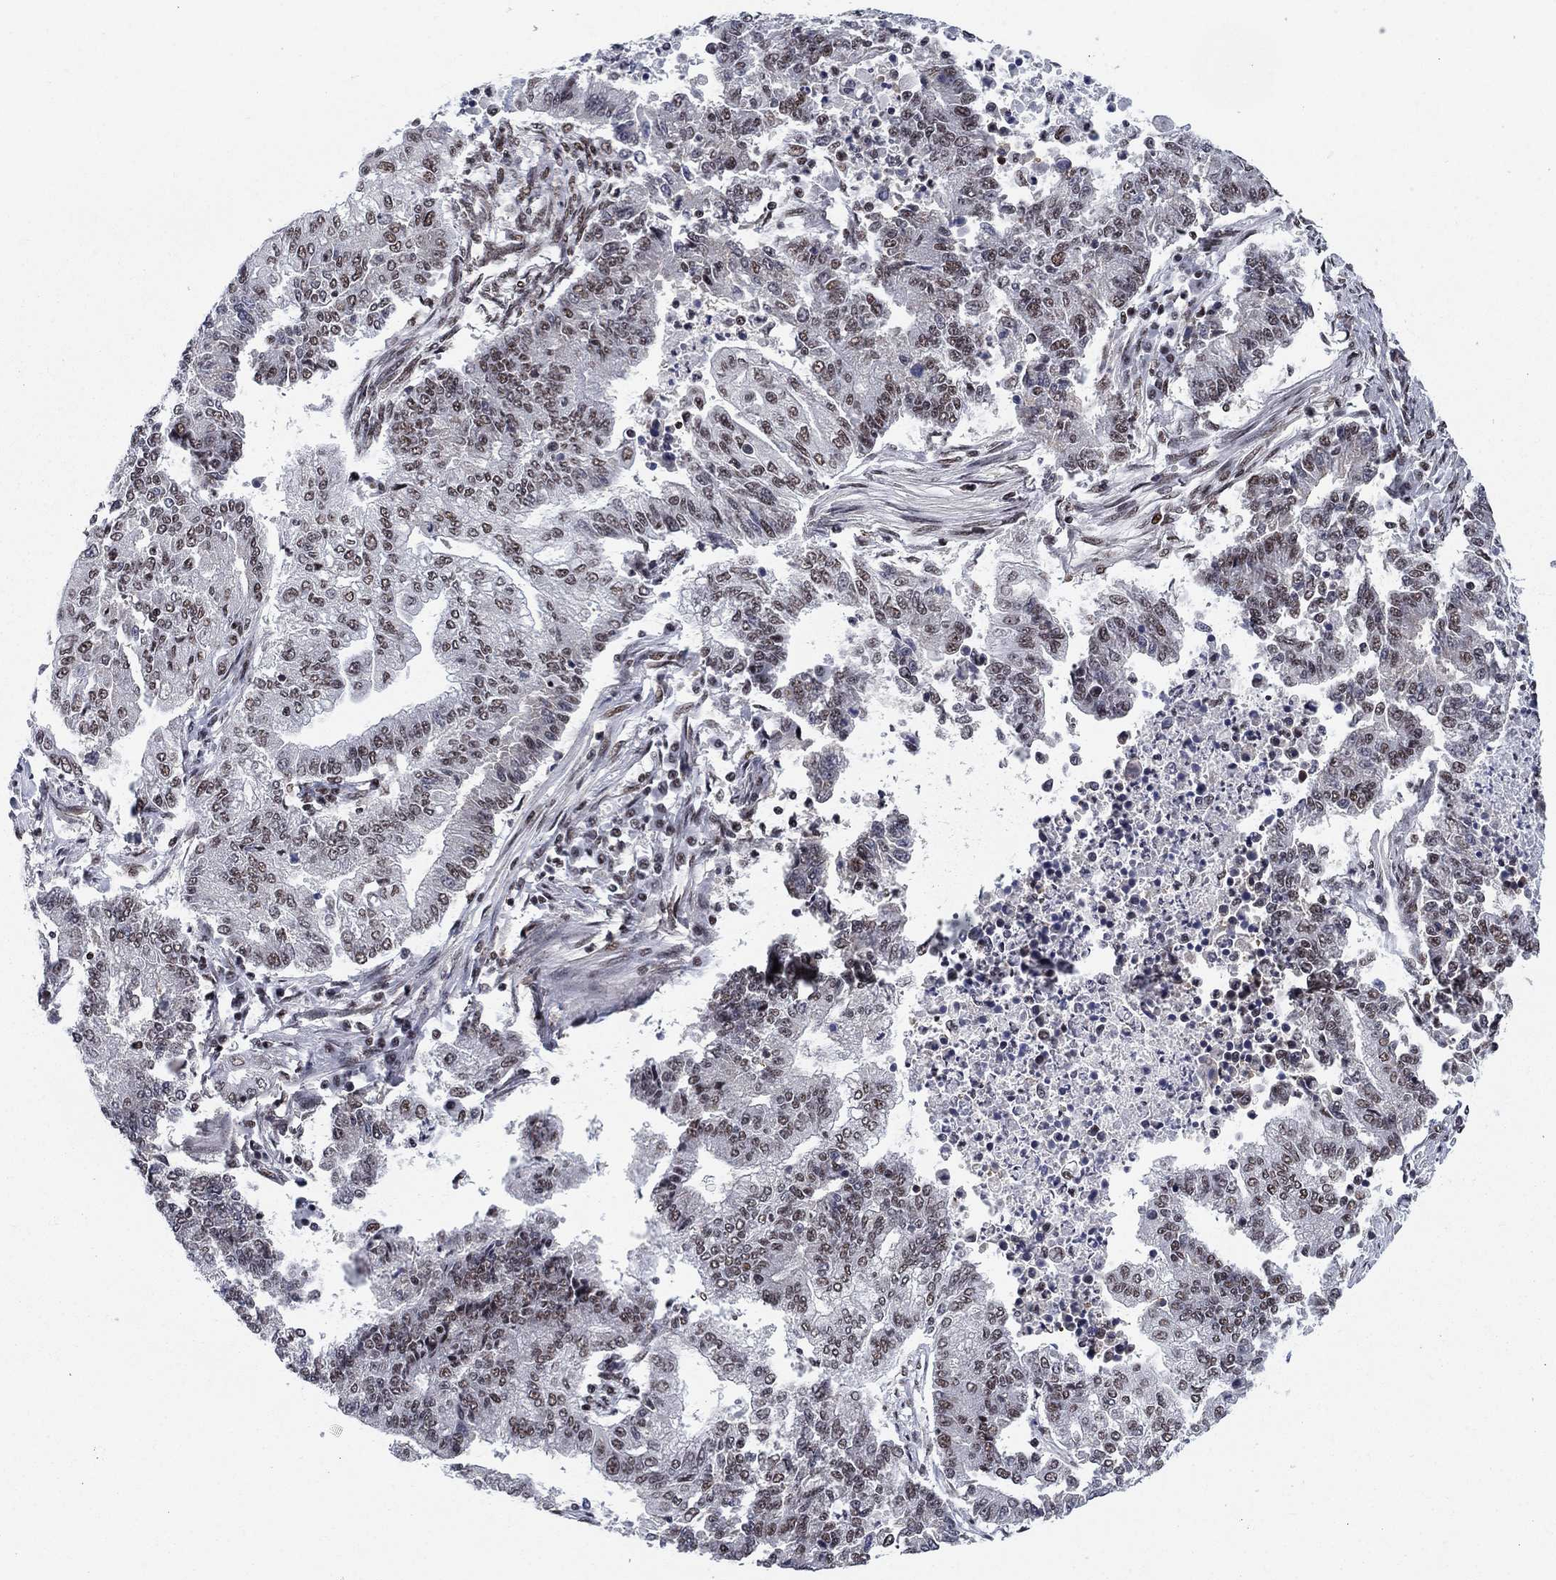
{"staining": {"intensity": "strong", "quantity": "<25%", "location": "nuclear"}, "tissue": "endometrial cancer", "cell_type": "Tumor cells", "image_type": "cancer", "snomed": [{"axis": "morphology", "description": "Adenocarcinoma, NOS"}, {"axis": "topography", "description": "Uterus"}, {"axis": "topography", "description": "Endometrium"}], "caption": "Protein staining shows strong nuclear expression in approximately <25% of tumor cells in endometrial cancer.", "gene": "RPRD1B", "patient": {"sex": "female", "age": 54}}